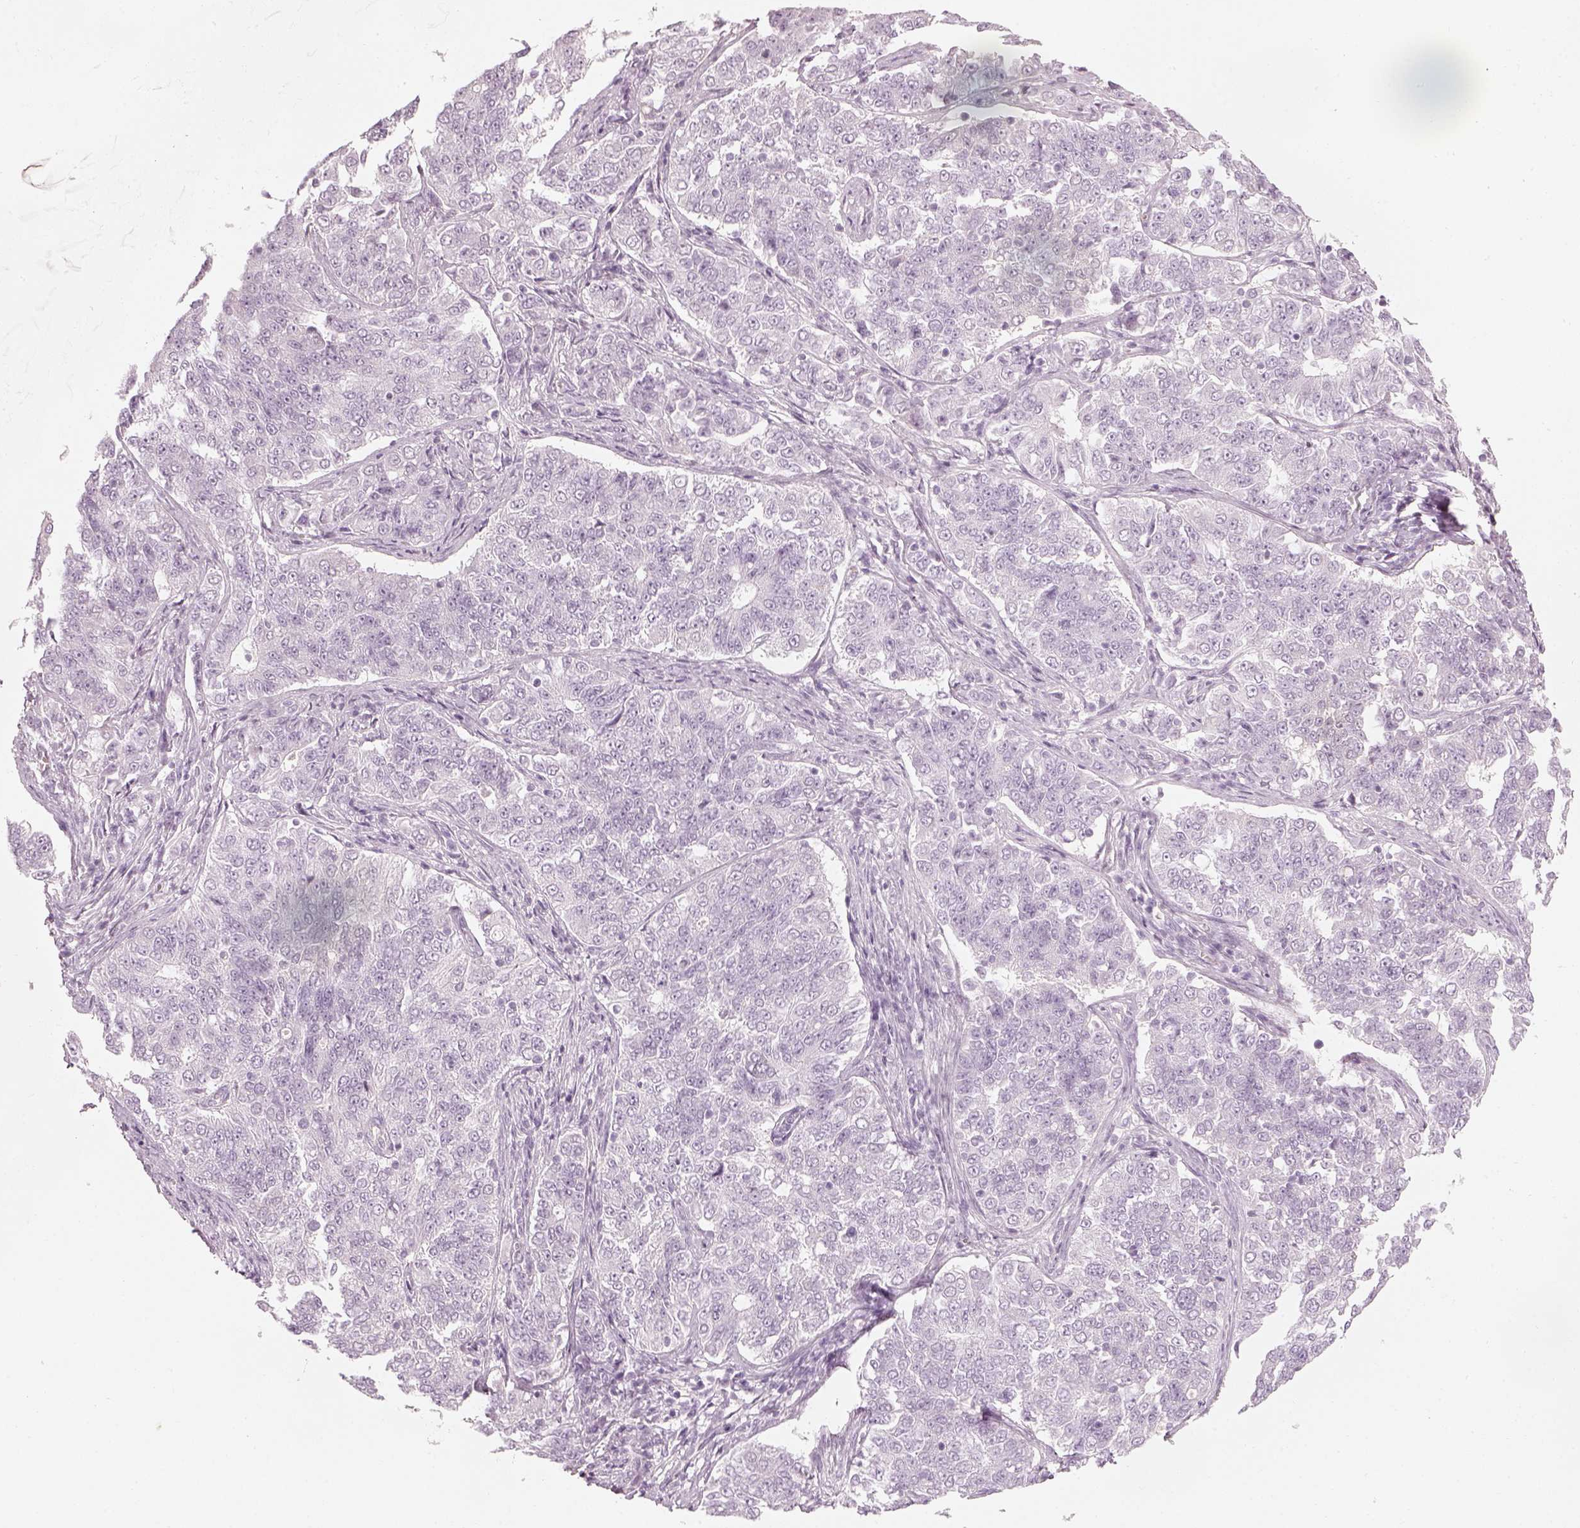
{"staining": {"intensity": "negative", "quantity": "none", "location": "none"}, "tissue": "endometrial cancer", "cell_type": "Tumor cells", "image_type": "cancer", "snomed": [{"axis": "morphology", "description": "Adenocarcinoma, NOS"}, {"axis": "topography", "description": "Endometrium"}], "caption": "A micrograph of human endometrial adenocarcinoma is negative for staining in tumor cells.", "gene": "GAS2L2", "patient": {"sex": "female", "age": 43}}